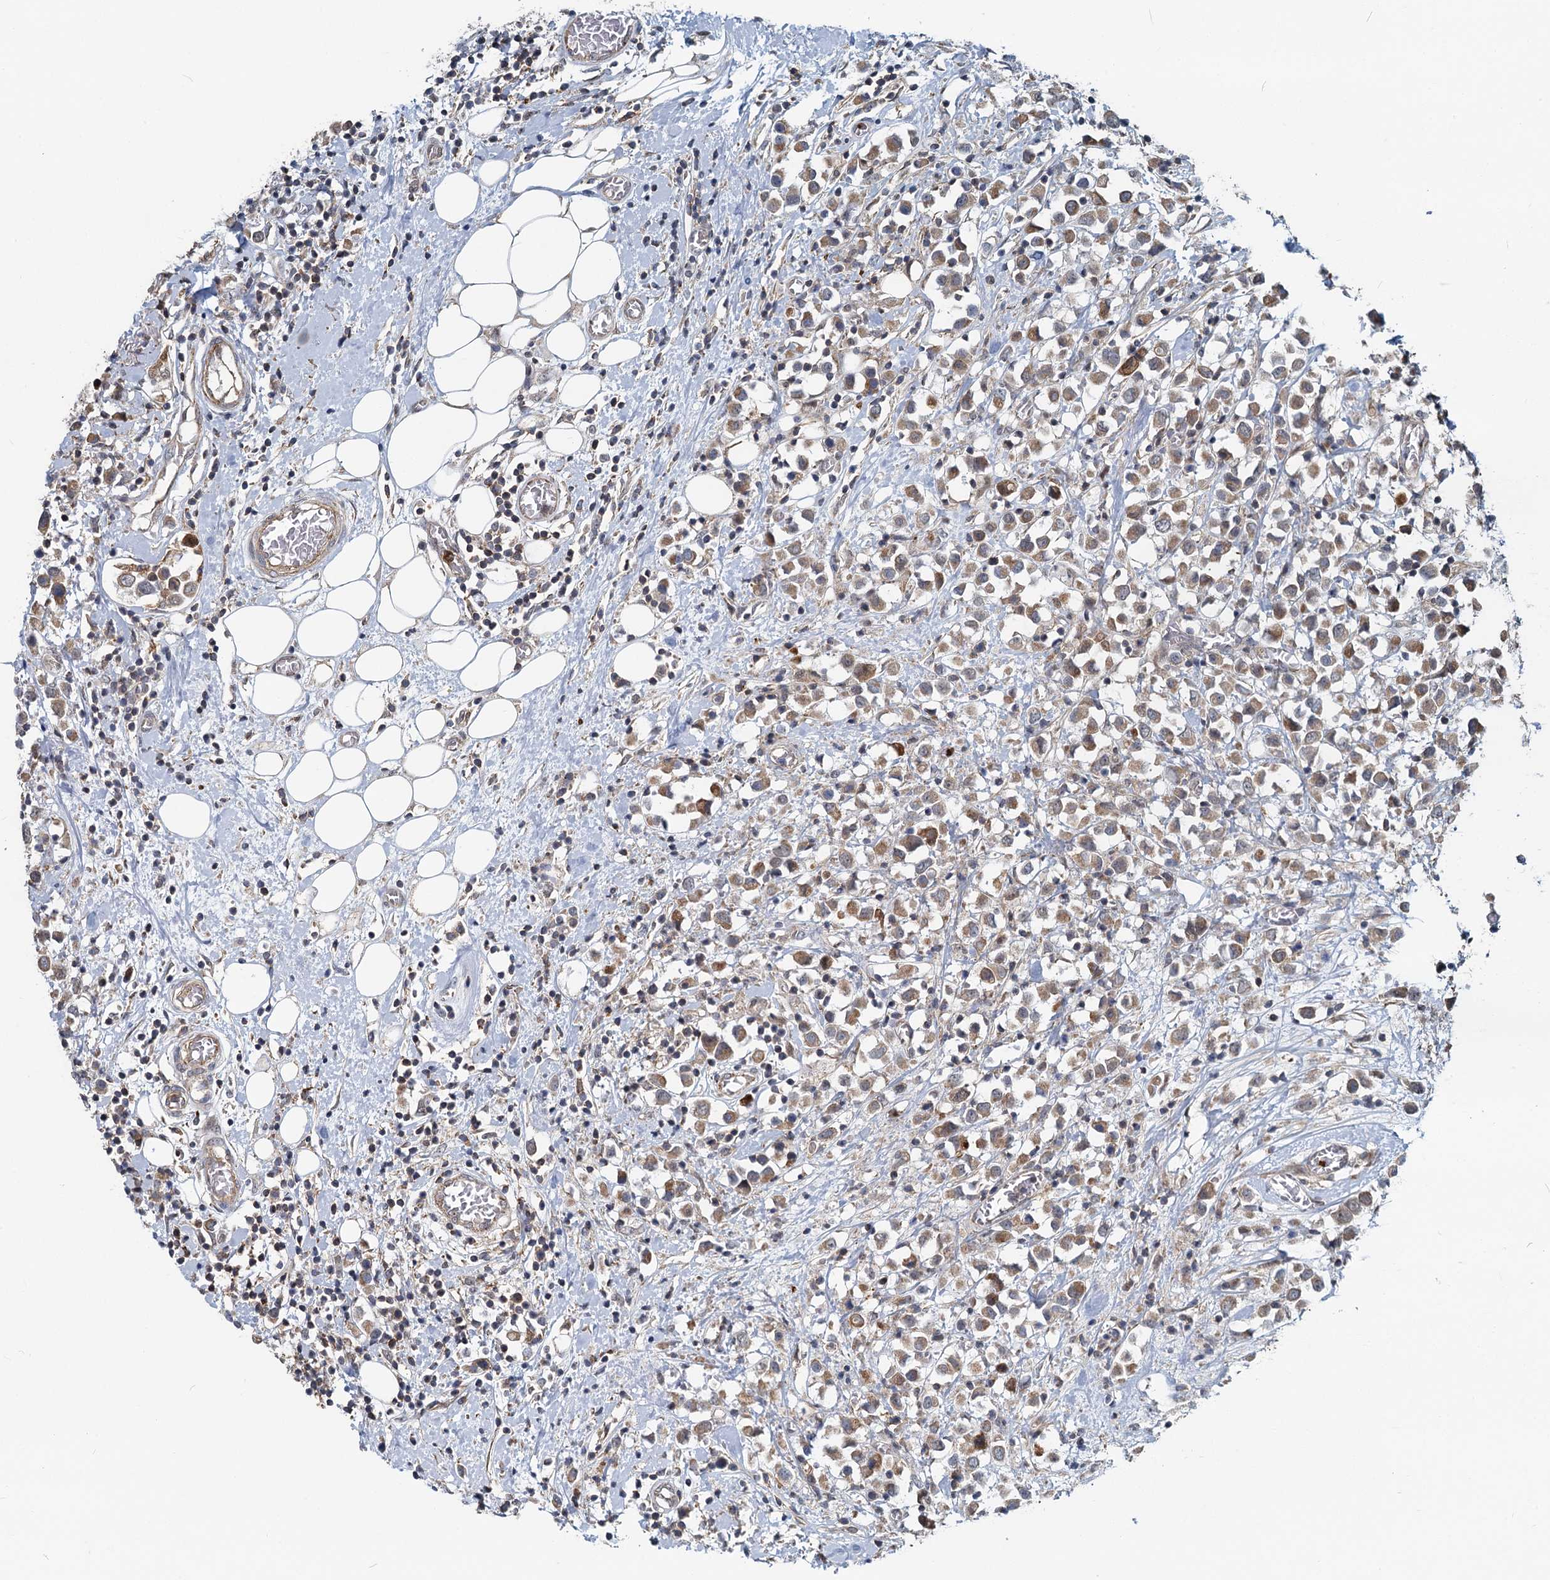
{"staining": {"intensity": "moderate", "quantity": ">75%", "location": "cytoplasmic/membranous"}, "tissue": "breast cancer", "cell_type": "Tumor cells", "image_type": "cancer", "snomed": [{"axis": "morphology", "description": "Duct carcinoma"}, {"axis": "topography", "description": "Breast"}], "caption": "Protein analysis of infiltrating ductal carcinoma (breast) tissue demonstrates moderate cytoplasmic/membranous staining in about >75% of tumor cells.", "gene": "ADCY2", "patient": {"sex": "female", "age": 61}}